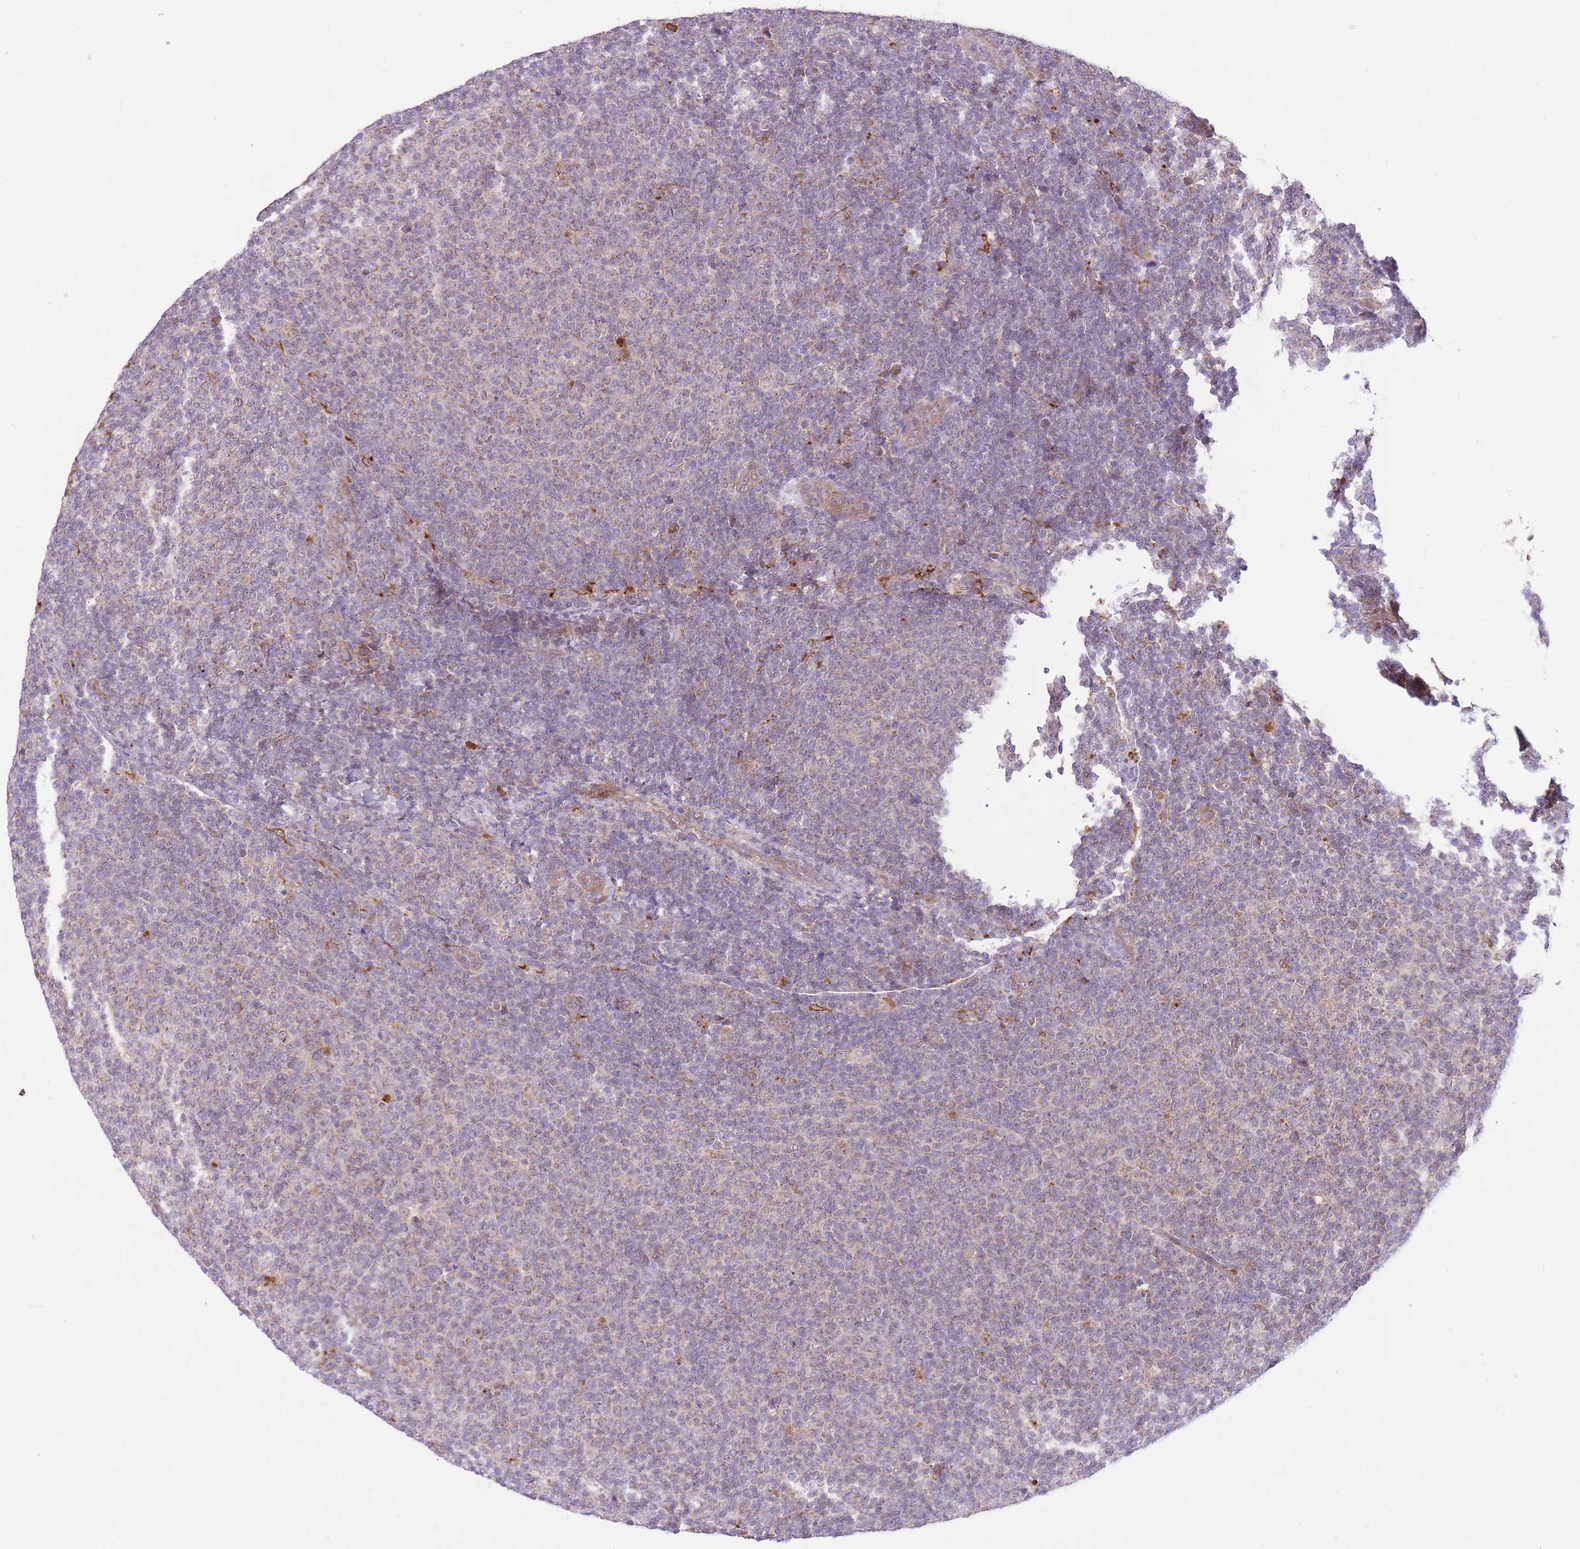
{"staining": {"intensity": "weak", "quantity": ">75%", "location": "cytoplasmic/membranous"}, "tissue": "lymphoma", "cell_type": "Tumor cells", "image_type": "cancer", "snomed": [{"axis": "morphology", "description": "Malignant lymphoma, non-Hodgkin's type, Low grade"}, {"axis": "topography", "description": "Lymph node"}], "caption": "A high-resolution photomicrograph shows IHC staining of malignant lymphoma, non-Hodgkin's type (low-grade), which demonstrates weak cytoplasmic/membranous staining in approximately >75% of tumor cells. The protein of interest is stained brown, and the nuclei are stained in blue (DAB (3,3'-diaminobenzidine) IHC with brightfield microscopy, high magnification).", "gene": "POLR3F", "patient": {"sex": "male", "age": 66}}